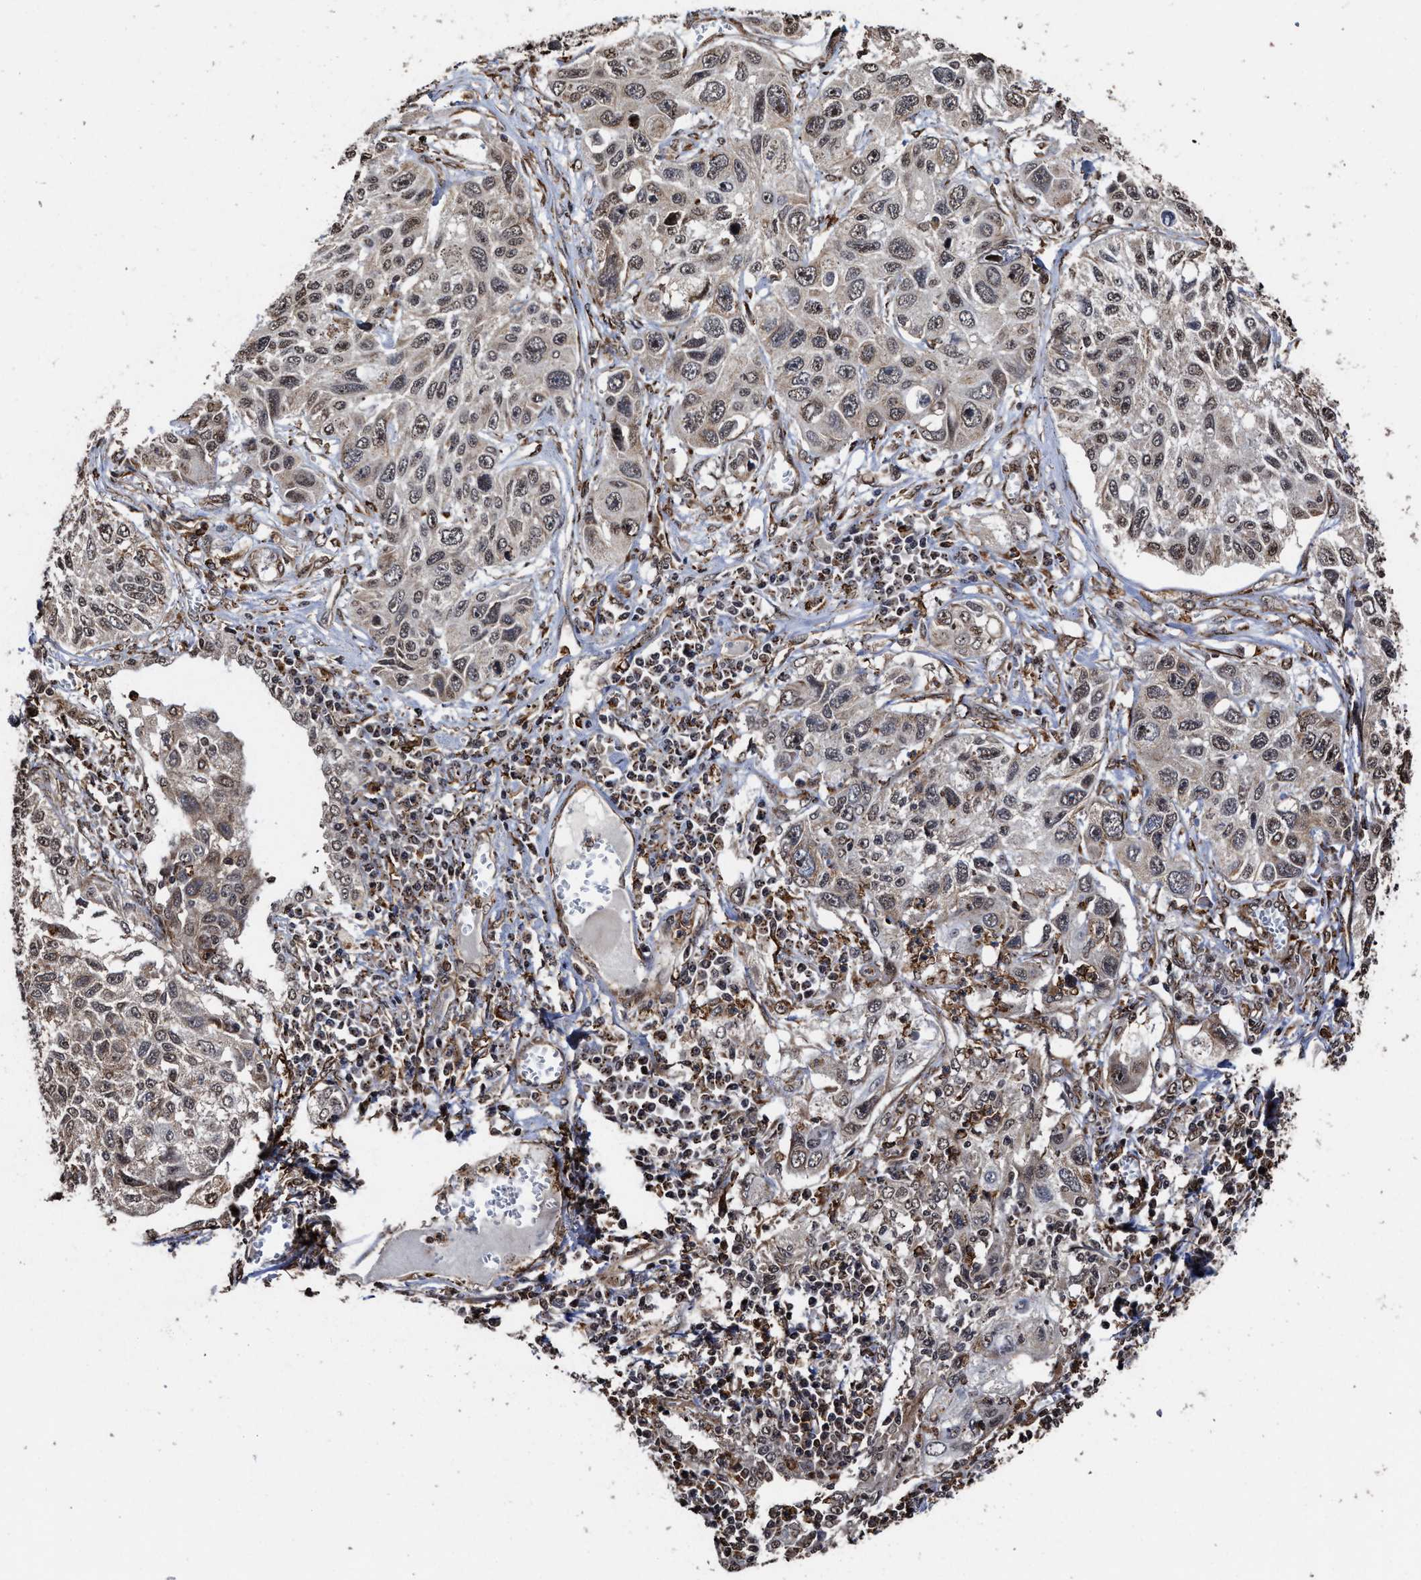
{"staining": {"intensity": "weak", "quantity": "25%-75%", "location": "cytoplasmic/membranous,nuclear"}, "tissue": "lung cancer", "cell_type": "Tumor cells", "image_type": "cancer", "snomed": [{"axis": "morphology", "description": "Squamous cell carcinoma, NOS"}, {"axis": "topography", "description": "Lung"}], "caption": "Immunohistochemistry (IHC) micrograph of neoplastic tissue: human lung cancer stained using IHC shows low levels of weak protein expression localized specifically in the cytoplasmic/membranous and nuclear of tumor cells, appearing as a cytoplasmic/membranous and nuclear brown color.", "gene": "SEPTIN2", "patient": {"sex": "male", "age": 71}}